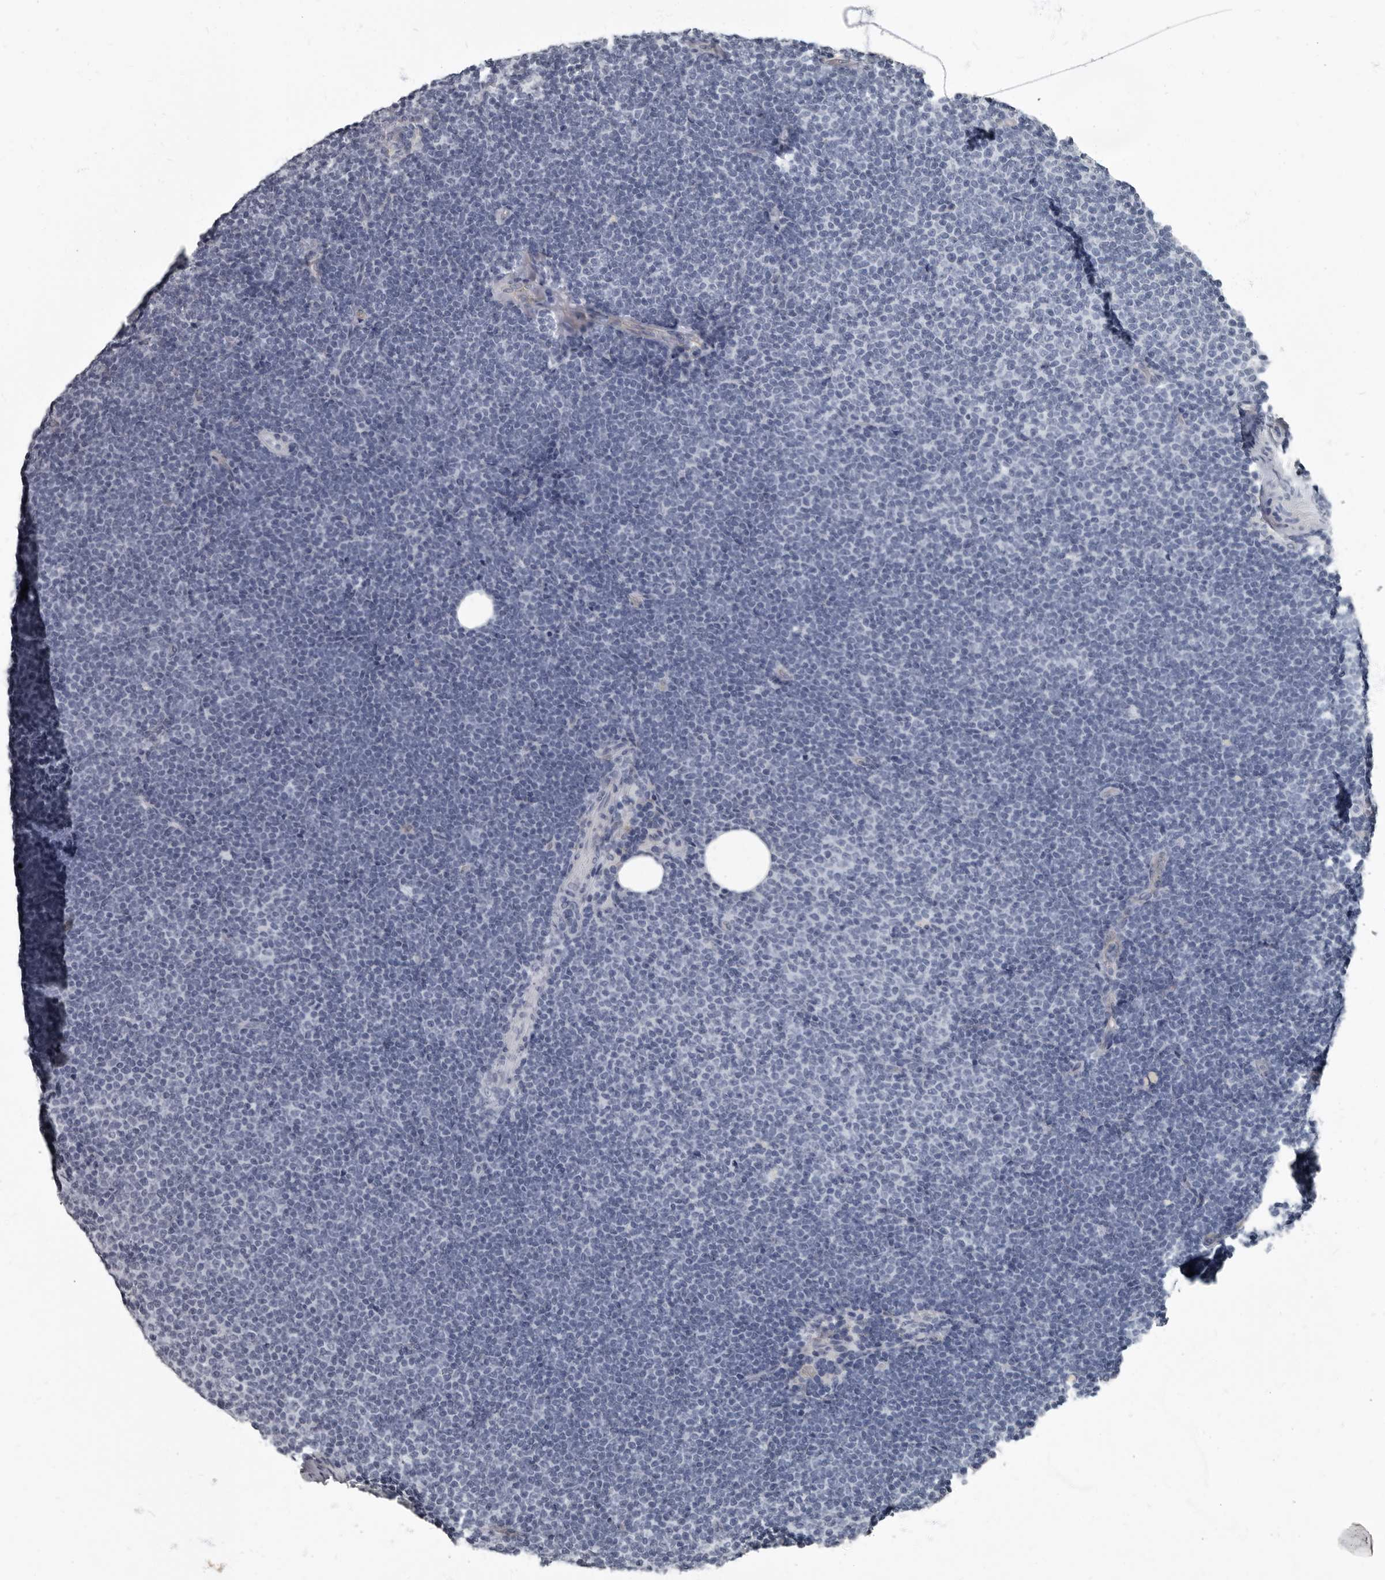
{"staining": {"intensity": "negative", "quantity": "none", "location": "none"}, "tissue": "lymphoma", "cell_type": "Tumor cells", "image_type": "cancer", "snomed": [{"axis": "morphology", "description": "Malignant lymphoma, non-Hodgkin's type, Low grade"}, {"axis": "topography", "description": "Lymph node"}], "caption": "Immunohistochemistry photomicrograph of neoplastic tissue: human malignant lymphoma, non-Hodgkin's type (low-grade) stained with DAB (3,3'-diaminobenzidine) reveals no significant protein expression in tumor cells. Nuclei are stained in blue.", "gene": "TPD52L1", "patient": {"sex": "female", "age": 53}}